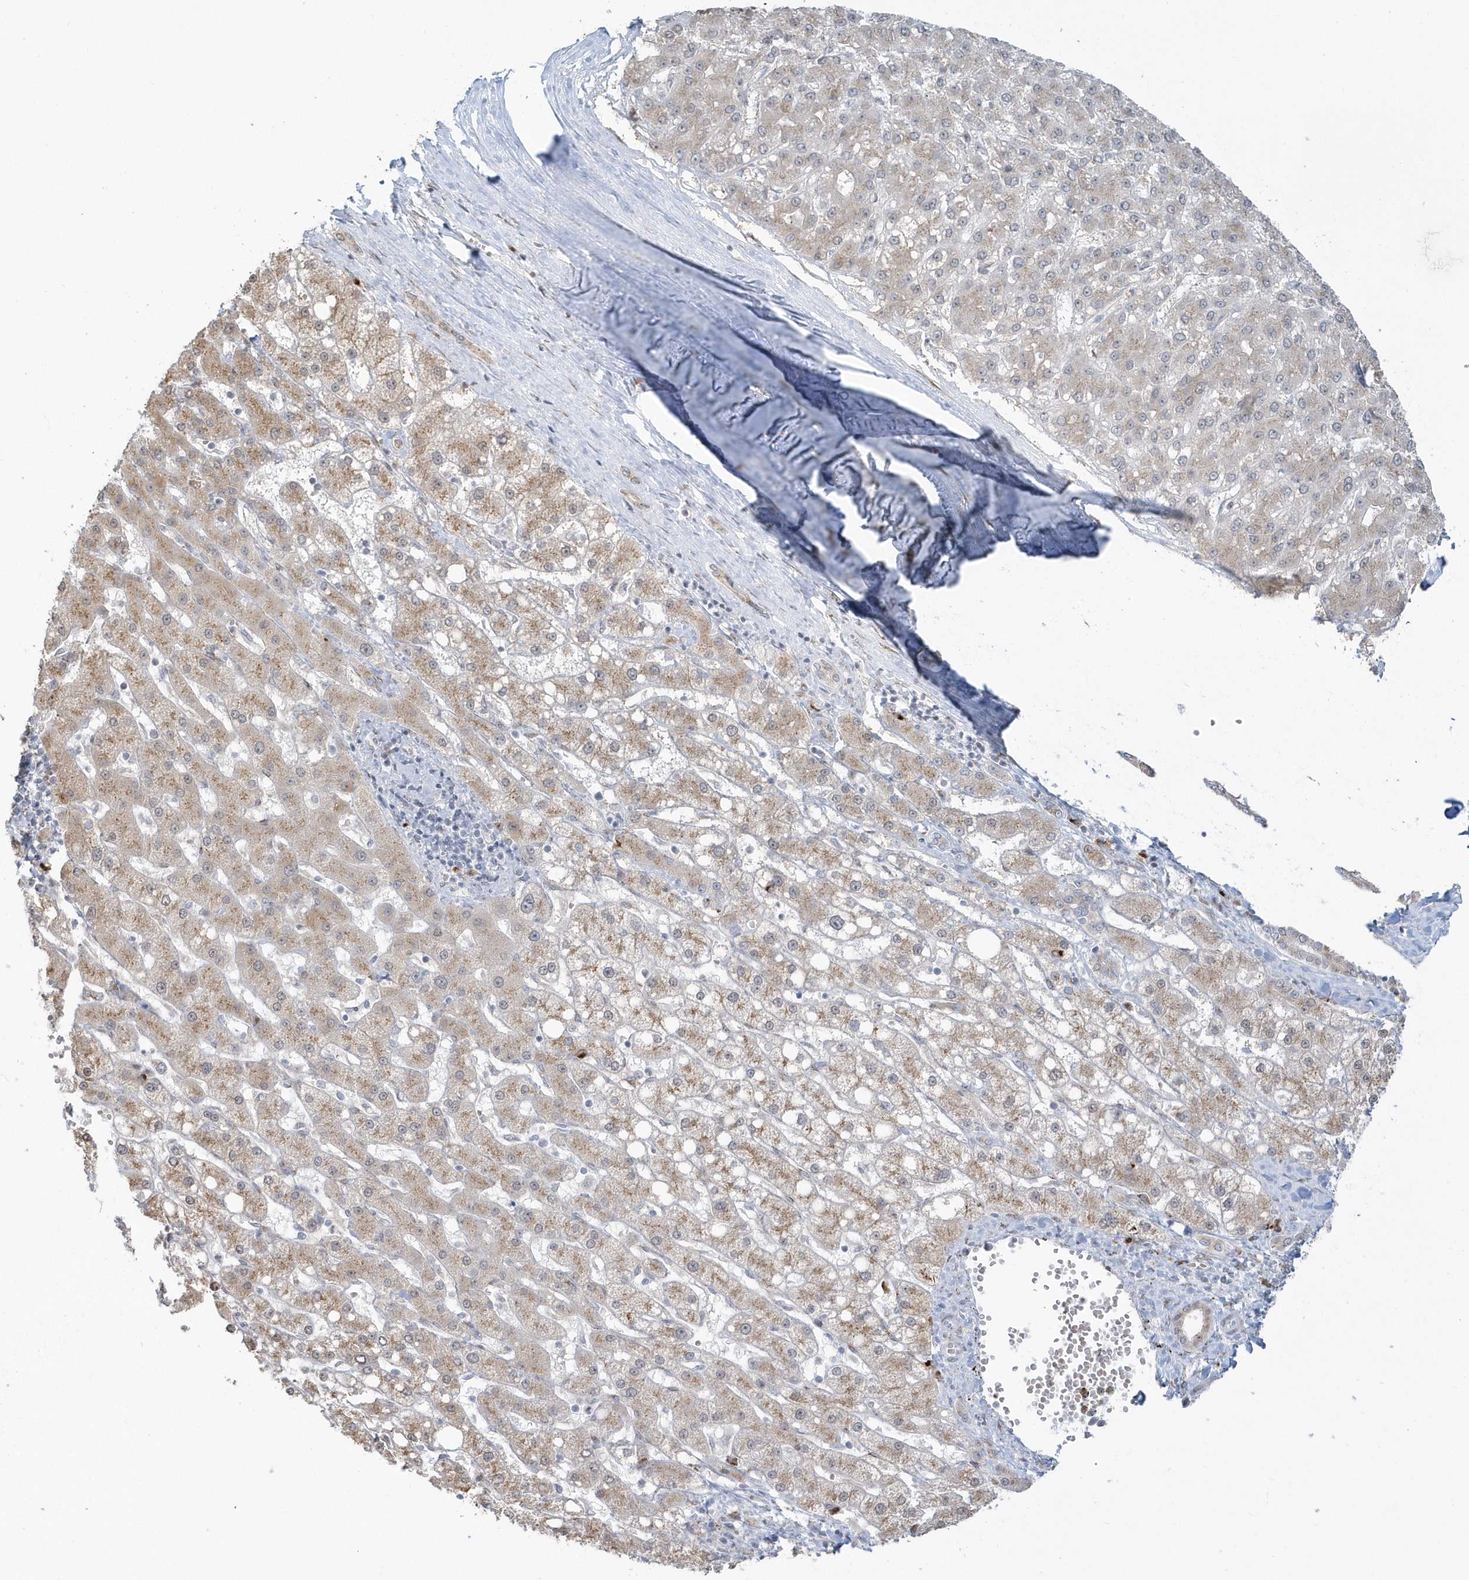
{"staining": {"intensity": "weak", "quantity": "25%-75%", "location": "cytoplasmic/membranous"}, "tissue": "liver cancer", "cell_type": "Tumor cells", "image_type": "cancer", "snomed": [{"axis": "morphology", "description": "Carcinoma, Hepatocellular, NOS"}, {"axis": "topography", "description": "Liver"}], "caption": "Protein expression by IHC reveals weak cytoplasmic/membranous staining in about 25%-75% of tumor cells in liver cancer. Using DAB (brown) and hematoxylin (blue) stains, captured at high magnification using brightfield microscopy.", "gene": "DHFR", "patient": {"sex": "male", "age": 67}}